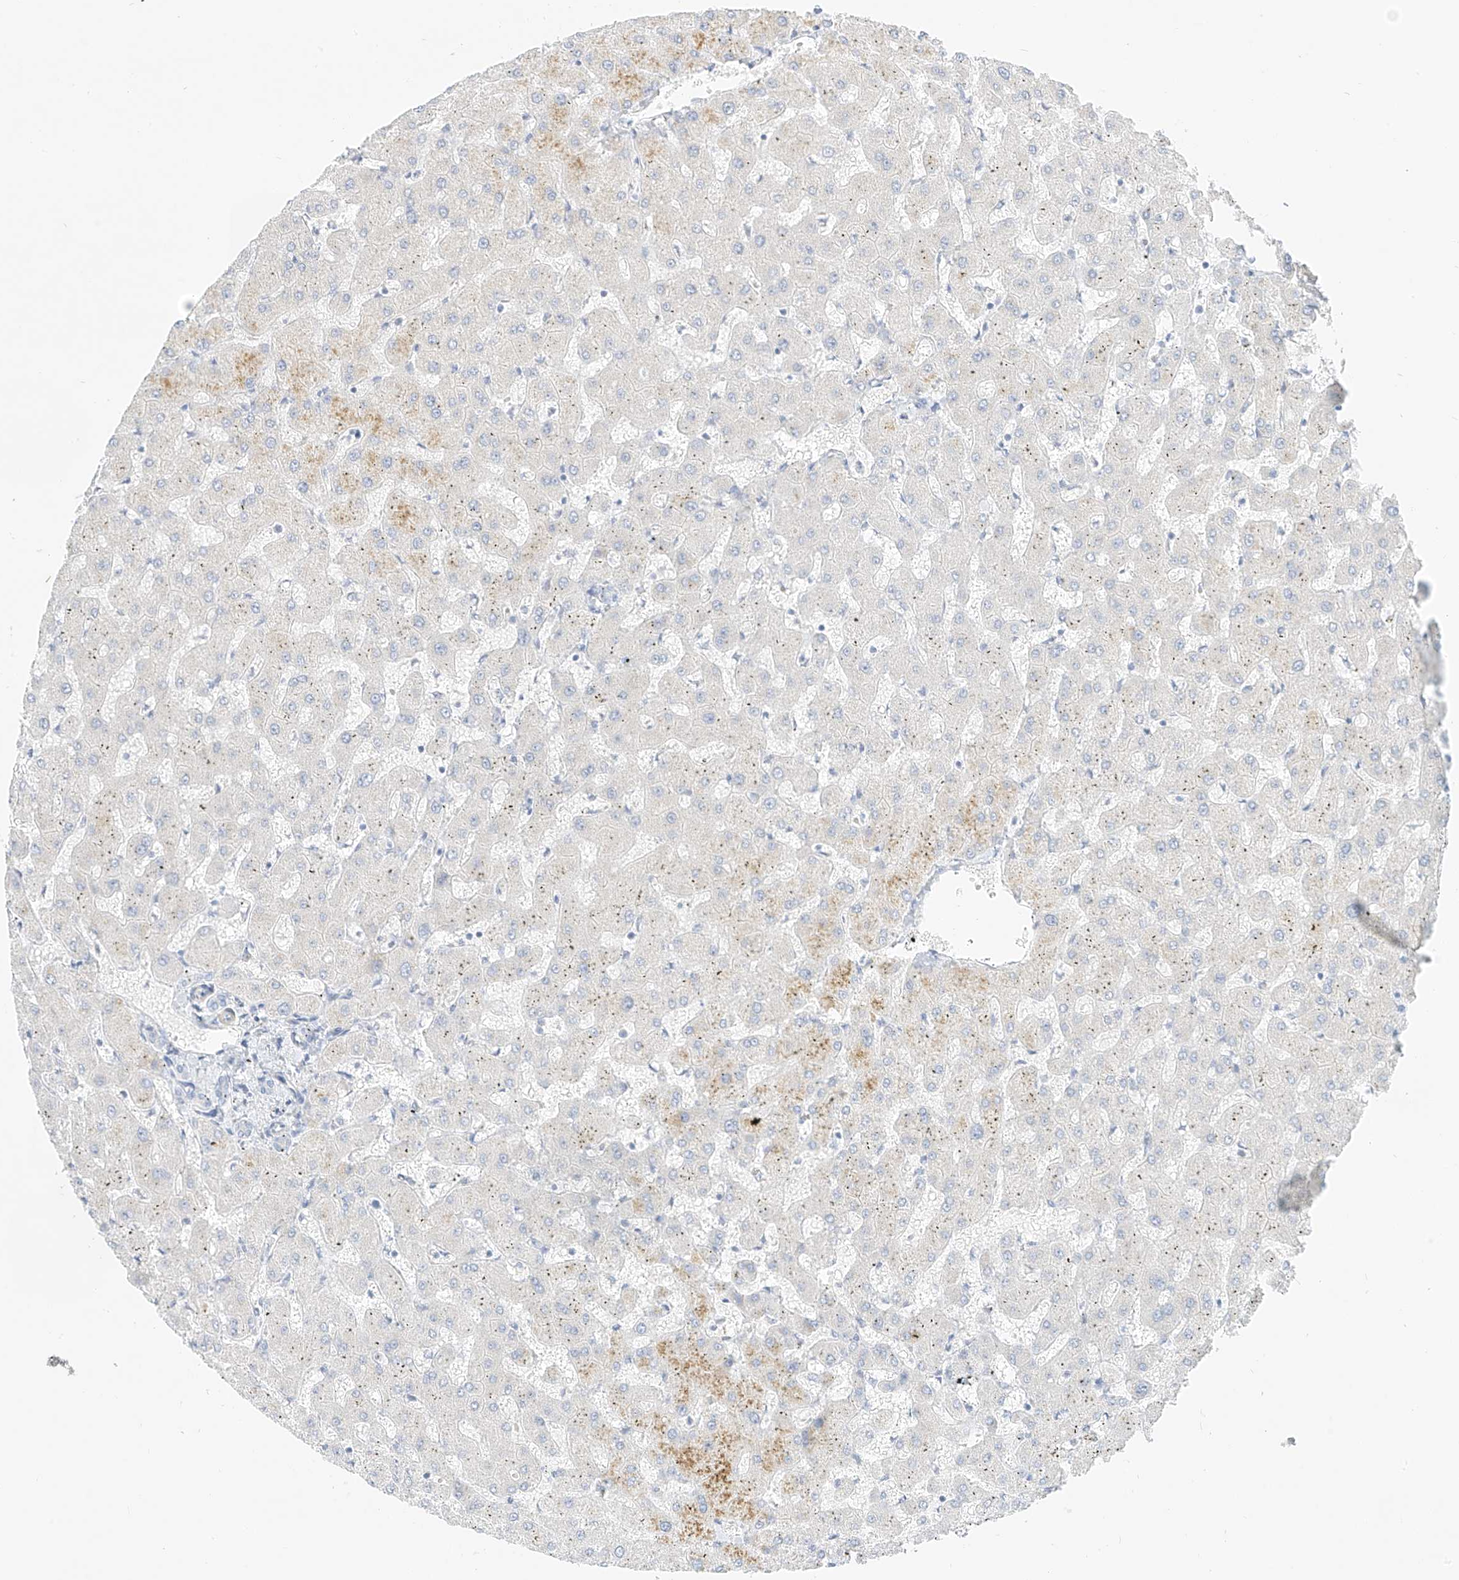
{"staining": {"intensity": "negative", "quantity": "none", "location": "none"}, "tissue": "liver", "cell_type": "Cholangiocytes", "image_type": "normal", "snomed": [{"axis": "morphology", "description": "Normal tissue, NOS"}, {"axis": "topography", "description": "Liver"}], "caption": "There is no significant positivity in cholangiocytes of liver. Nuclei are stained in blue.", "gene": "ST3GAL5", "patient": {"sex": "female", "age": 63}}